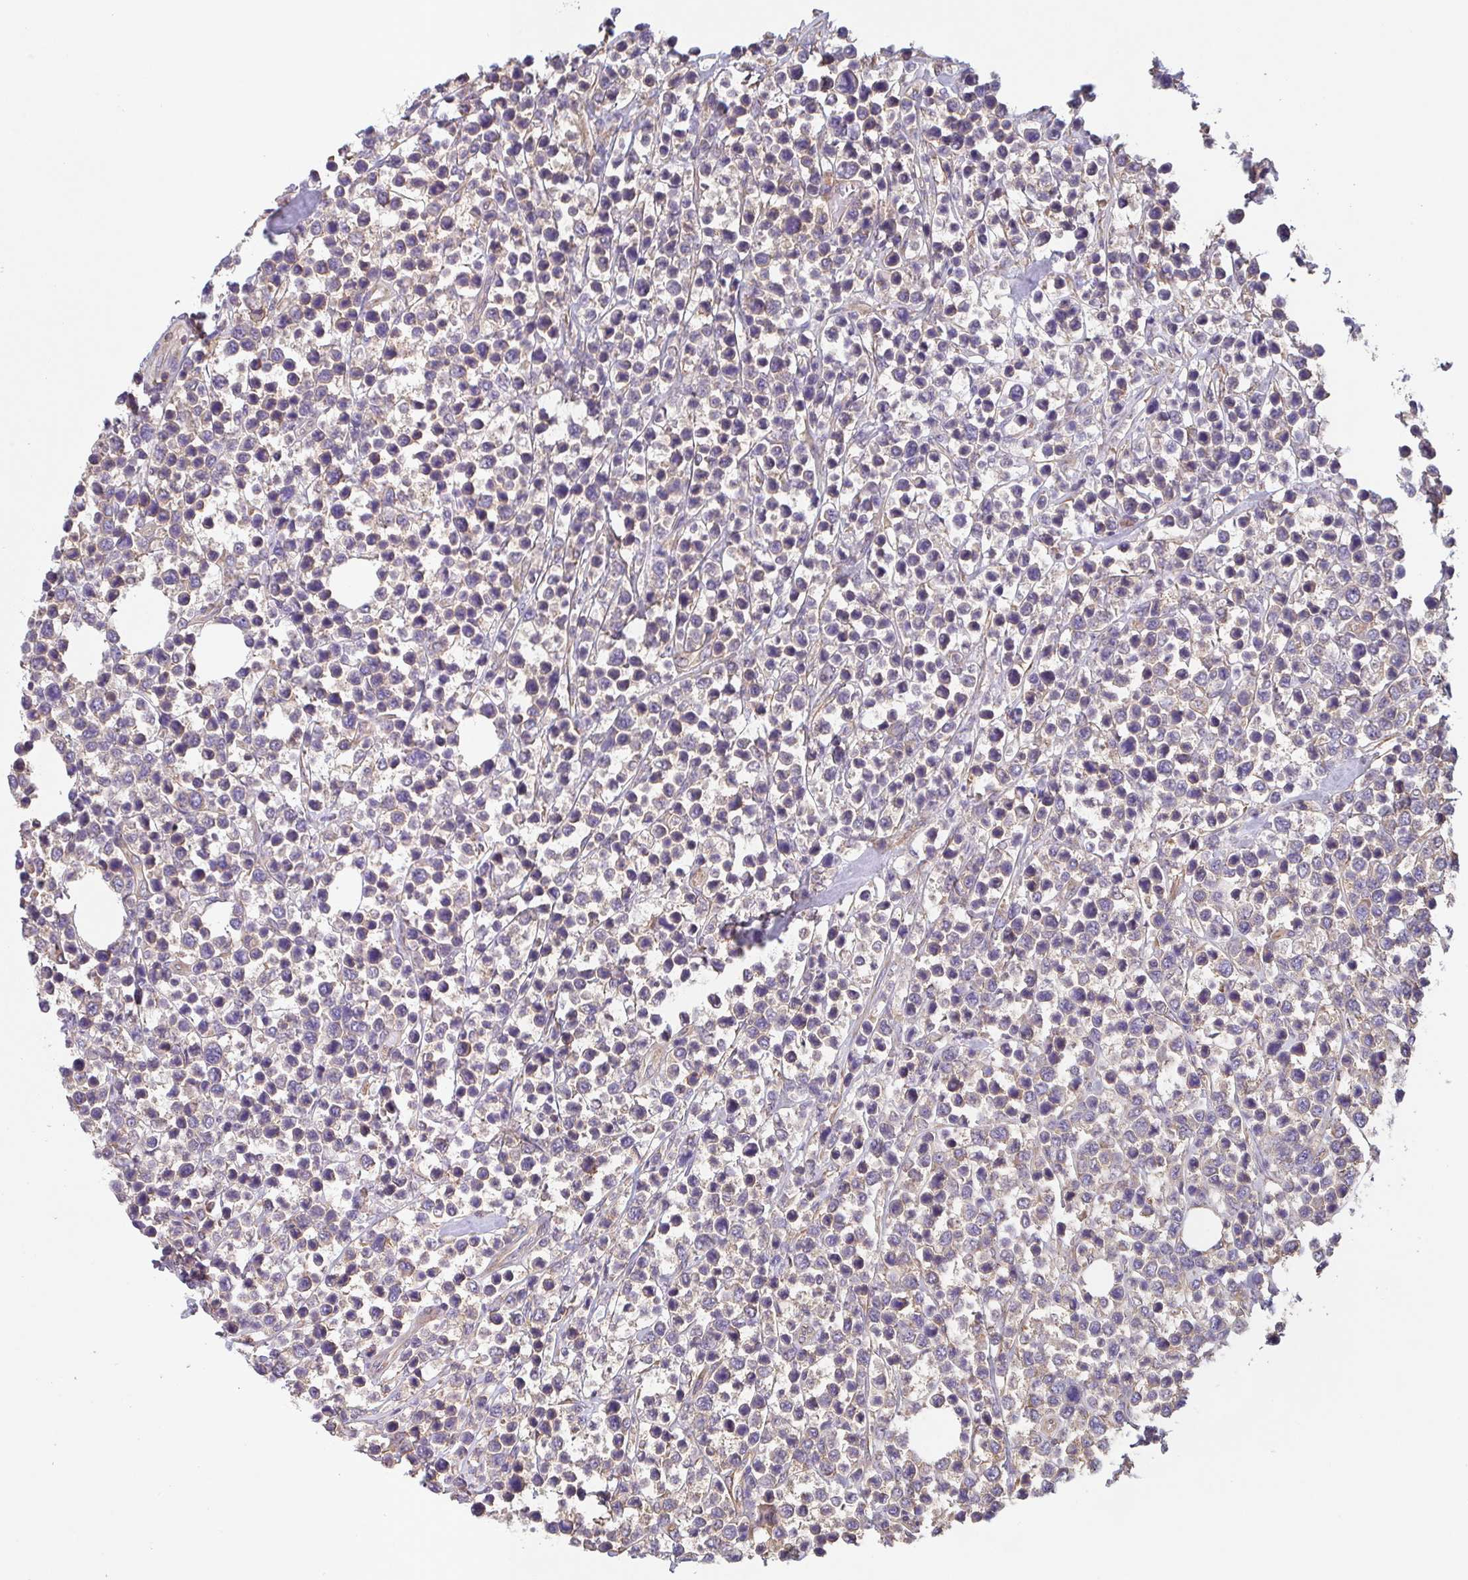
{"staining": {"intensity": "negative", "quantity": "none", "location": "none"}, "tissue": "lymphoma", "cell_type": "Tumor cells", "image_type": "cancer", "snomed": [{"axis": "morphology", "description": "Malignant lymphoma, non-Hodgkin's type, Low grade"}, {"axis": "topography", "description": "Lymph node"}], "caption": "Immunohistochemical staining of human malignant lymphoma, non-Hodgkin's type (low-grade) demonstrates no significant positivity in tumor cells.", "gene": "TMEM229A", "patient": {"sex": "male", "age": 60}}